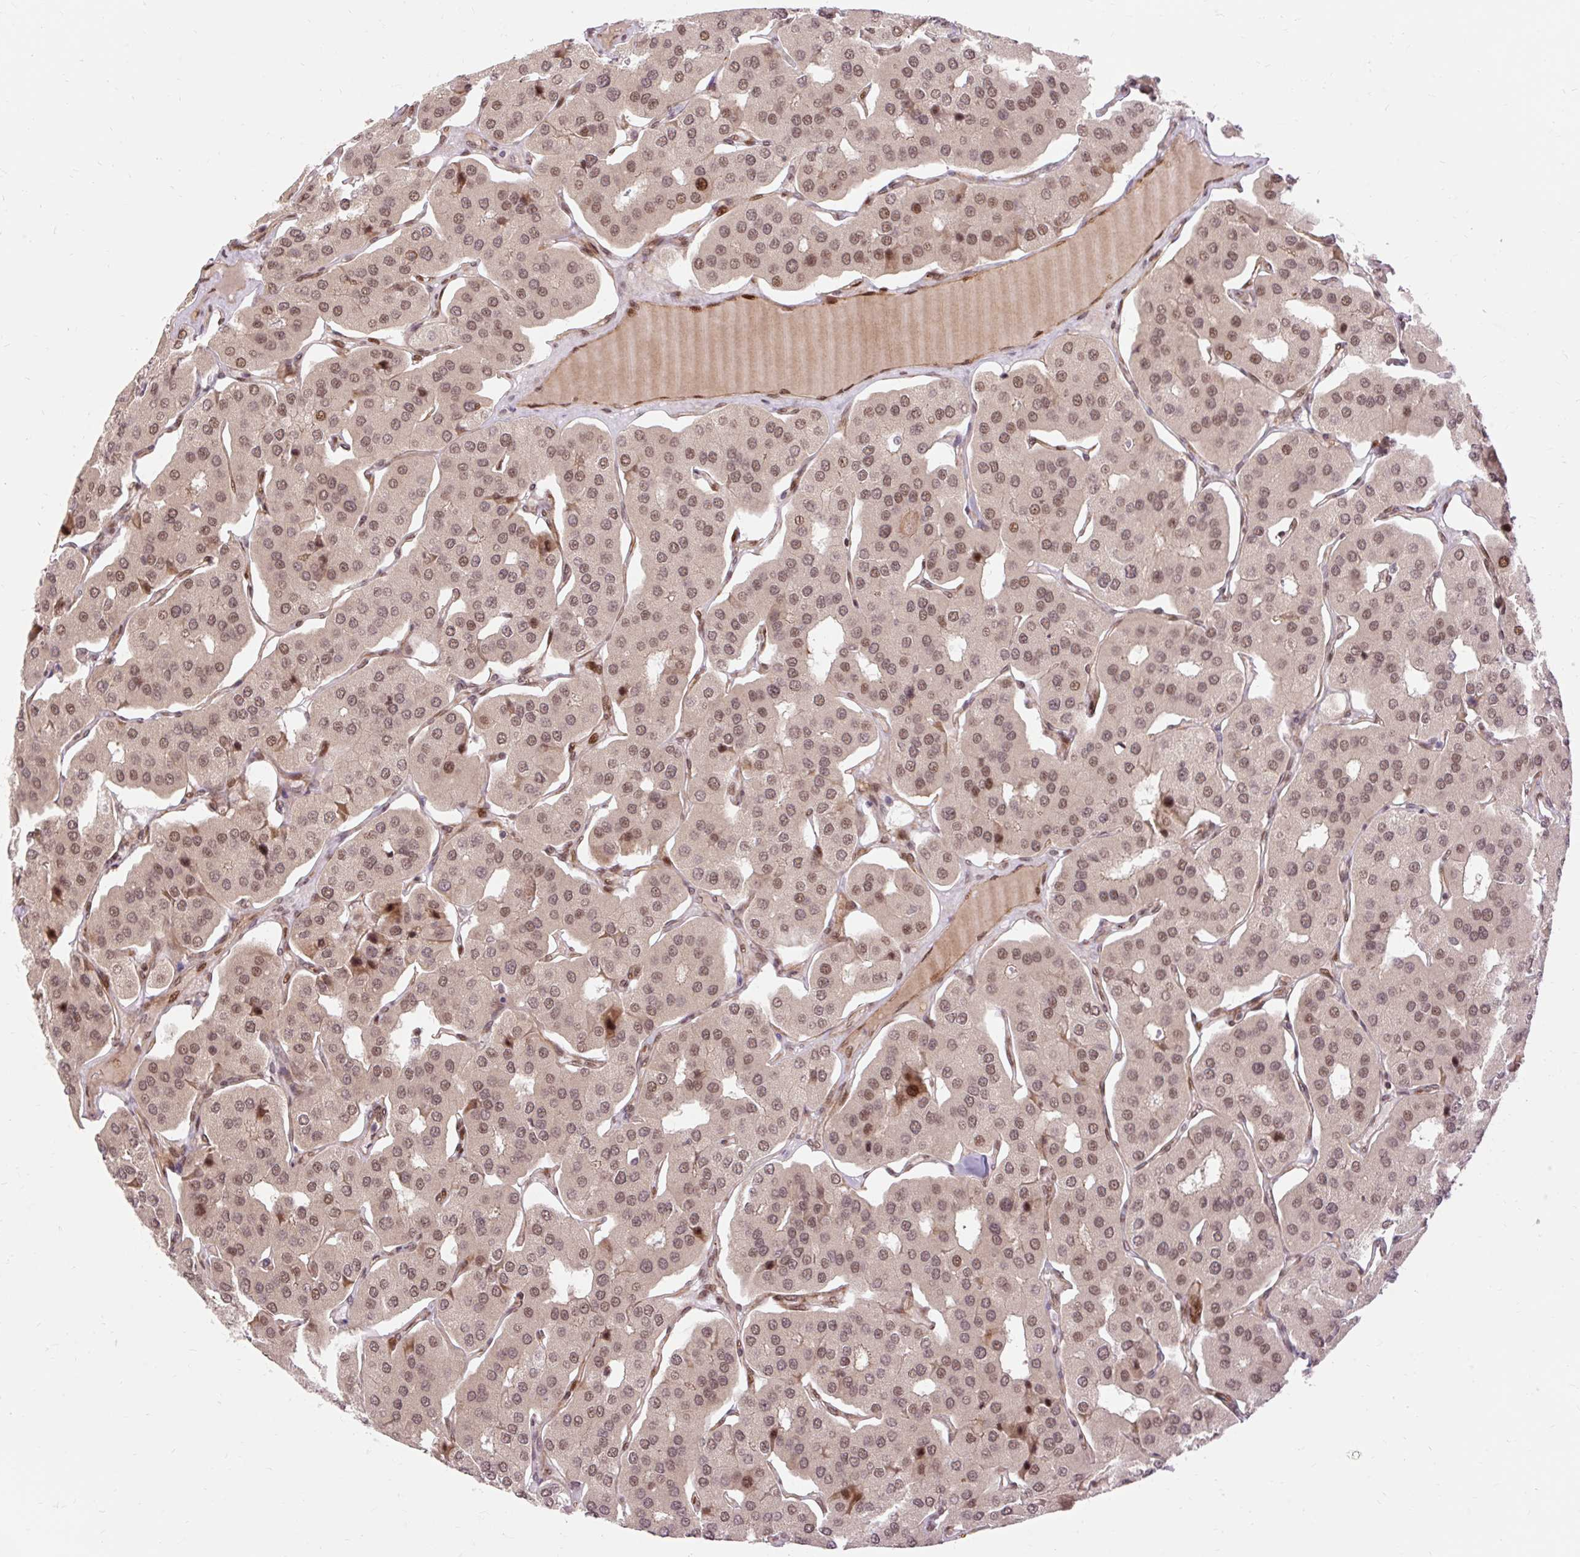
{"staining": {"intensity": "moderate", "quantity": ">75%", "location": "nuclear"}, "tissue": "parathyroid gland", "cell_type": "Glandular cells", "image_type": "normal", "snomed": [{"axis": "morphology", "description": "Normal tissue, NOS"}, {"axis": "morphology", "description": "Adenoma, NOS"}, {"axis": "topography", "description": "Parathyroid gland"}], "caption": "Protein expression by immunohistochemistry (IHC) exhibits moderate nuclear expression in about >75% of glandular cells in normal parathyroid gland. The staining was performed using DAB (3,3'-diaminobenzidine) to visualize the protein expression in brown, while the nuclei were stained in blue with hematoxylin (Magnification: 20x).", "gene": "MECOM", "patient": {"sex": "female", "age": 86}}